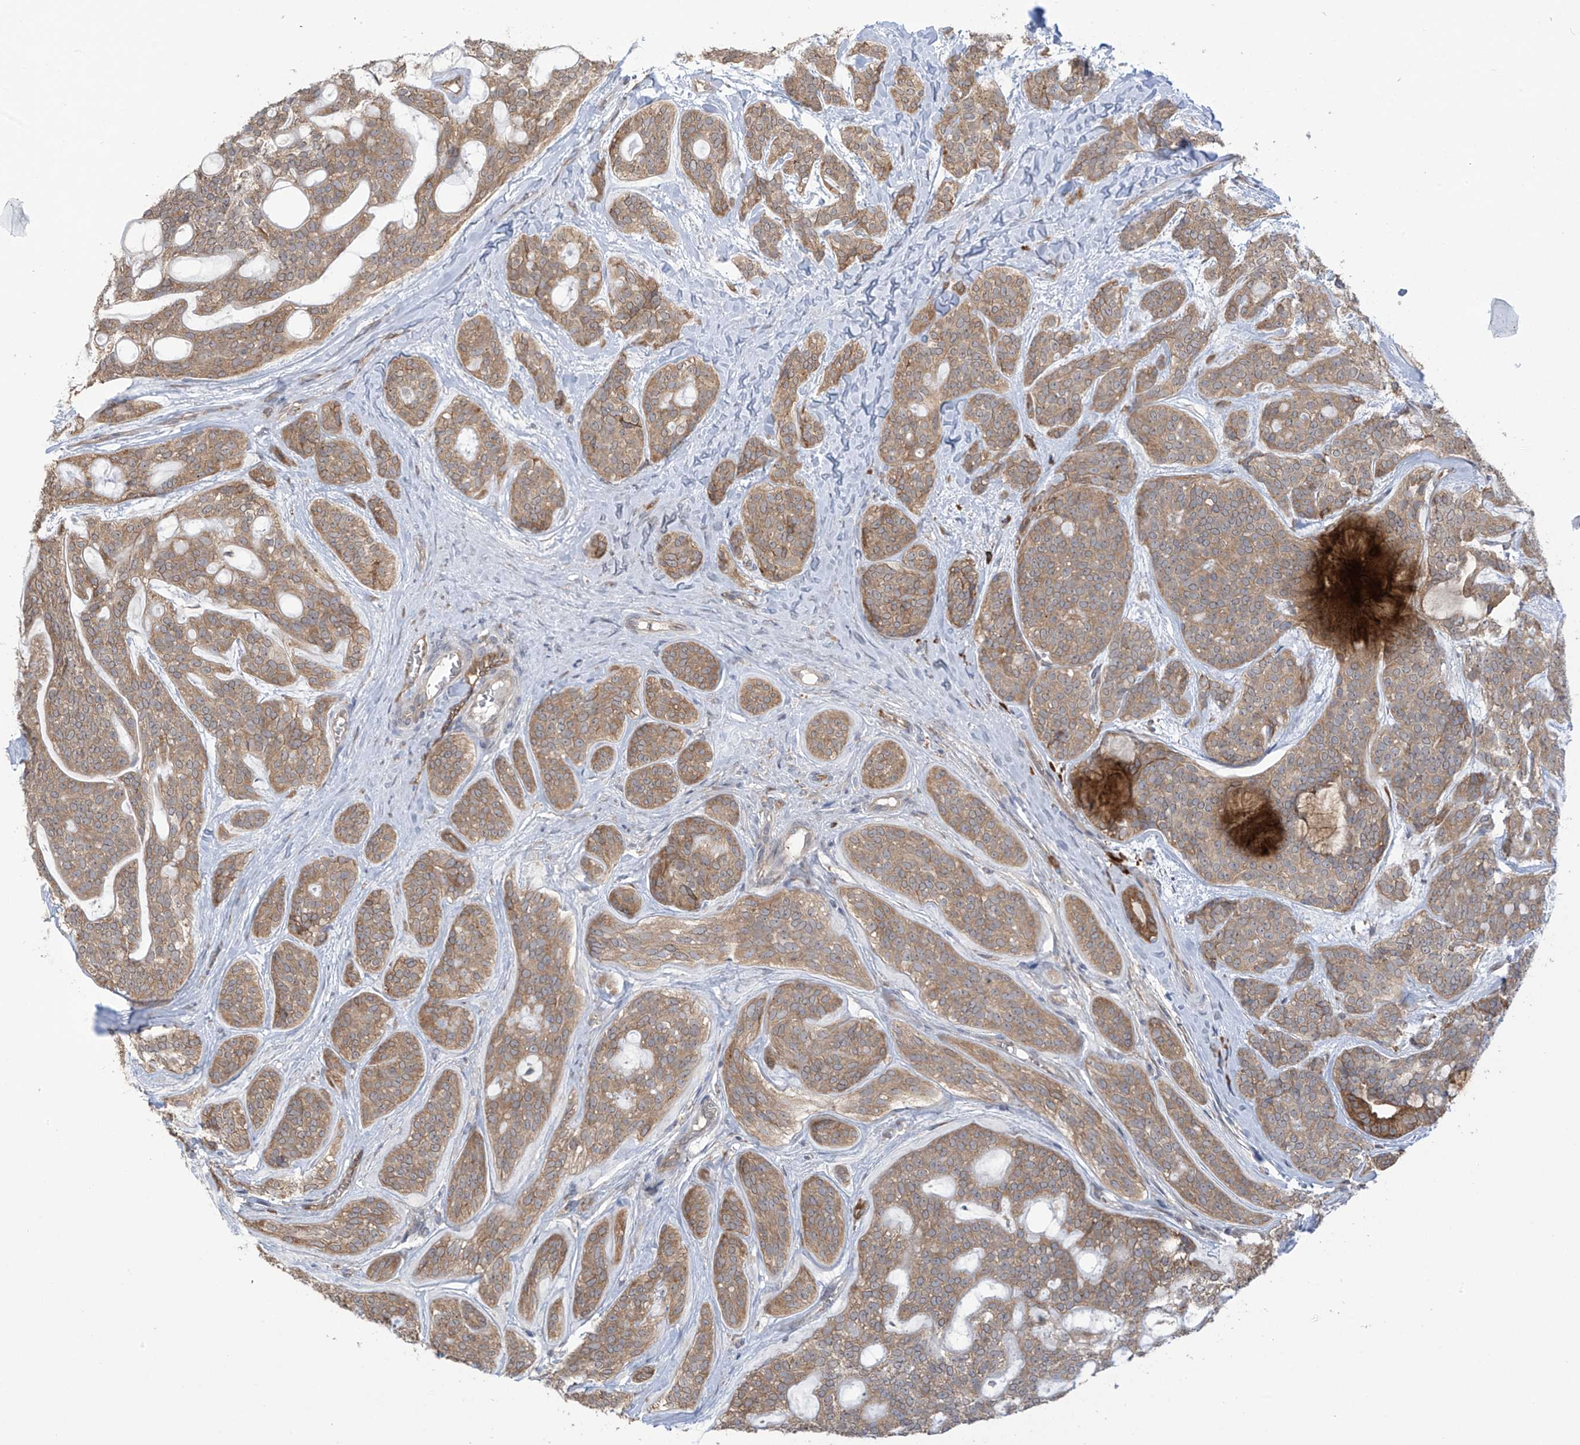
{"staining": {"intensity": "moderate", "quantity": "25%-75%", "location": "cytoplasmic/membranous"}, "tissue": "head and neck cancer", "cell_type": "Tumor cells", "image_type": "cancer", "snomed": [{"axis": "morphology", "description": "Adenocarcinoma, NOS"}, {"axis": "topography", "description": "Head-Neck"}], "caption": "Protein analysis of head and neck cancer (adenocarcinoma) tissue shows moderate cytoplasmic/membranous positivity in approximately 25%-75% of tumor cells.", "gene": "KIAA1522", "patient": {"sex": "male", "age": 66}}